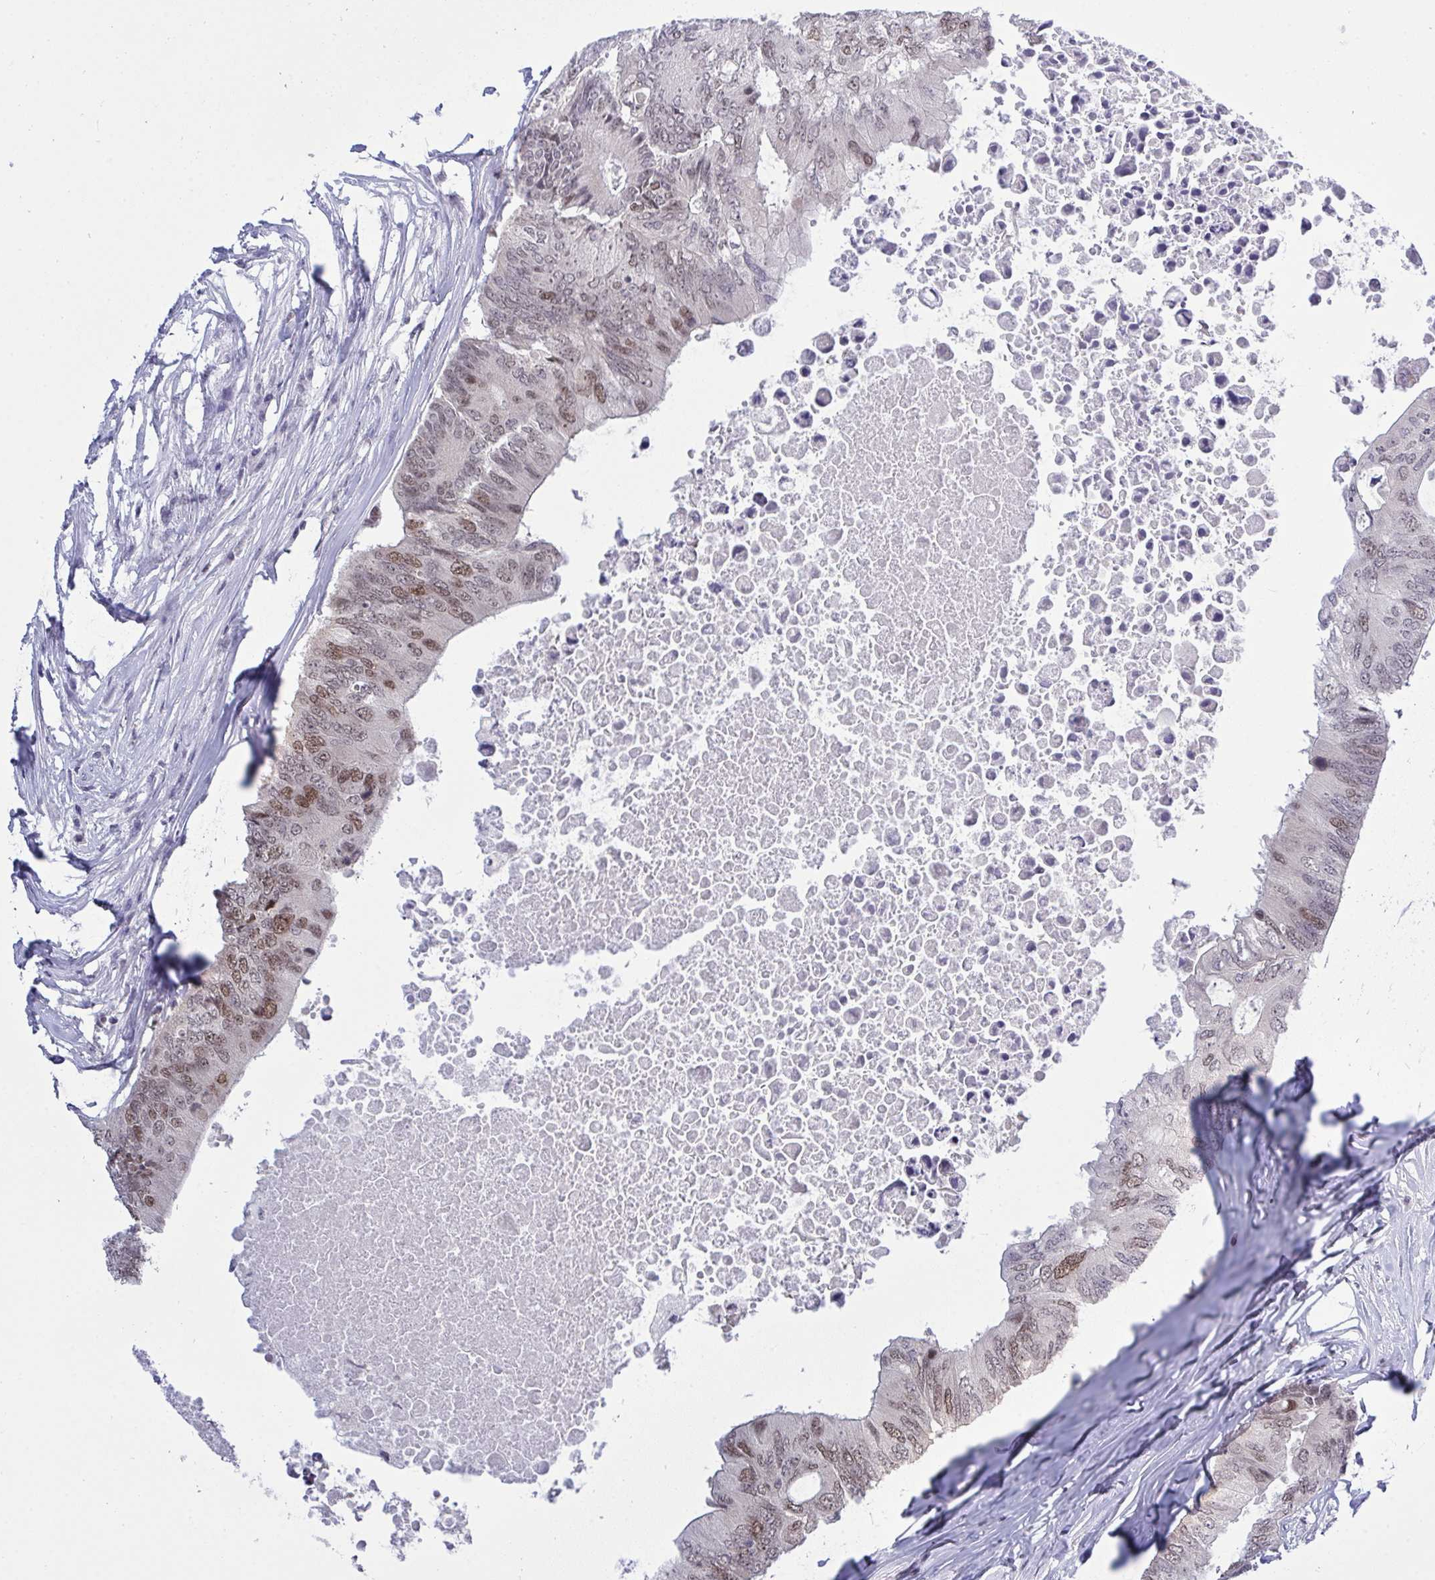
{"staining": {"intensity": "moderate", "quantity": "25%-75%", "location": "nuclear"}, "tissue": "colorectal cancer", "cell_type": "Tumor cells", "image_type": "cancer", "snomed": [{"axis": "morphology", "description": "Adenocarcinoma, NOS"}, {"axis": "topography", "description": "Colon"}], "caption": "IHC of colorectal adenocarcinoma displays medium levels of moderate nuclear expression in approximately 25%-75% of tumor cells. The staining was performed using DAB (3,3'-diaminobenzidine) to visualize the protein expression in brown, while the nuclei were stained in blue with hematoxylin (Magnification: 20x).", "gene": "RFC4", "patient": {"sex": "male", "age": 71}}